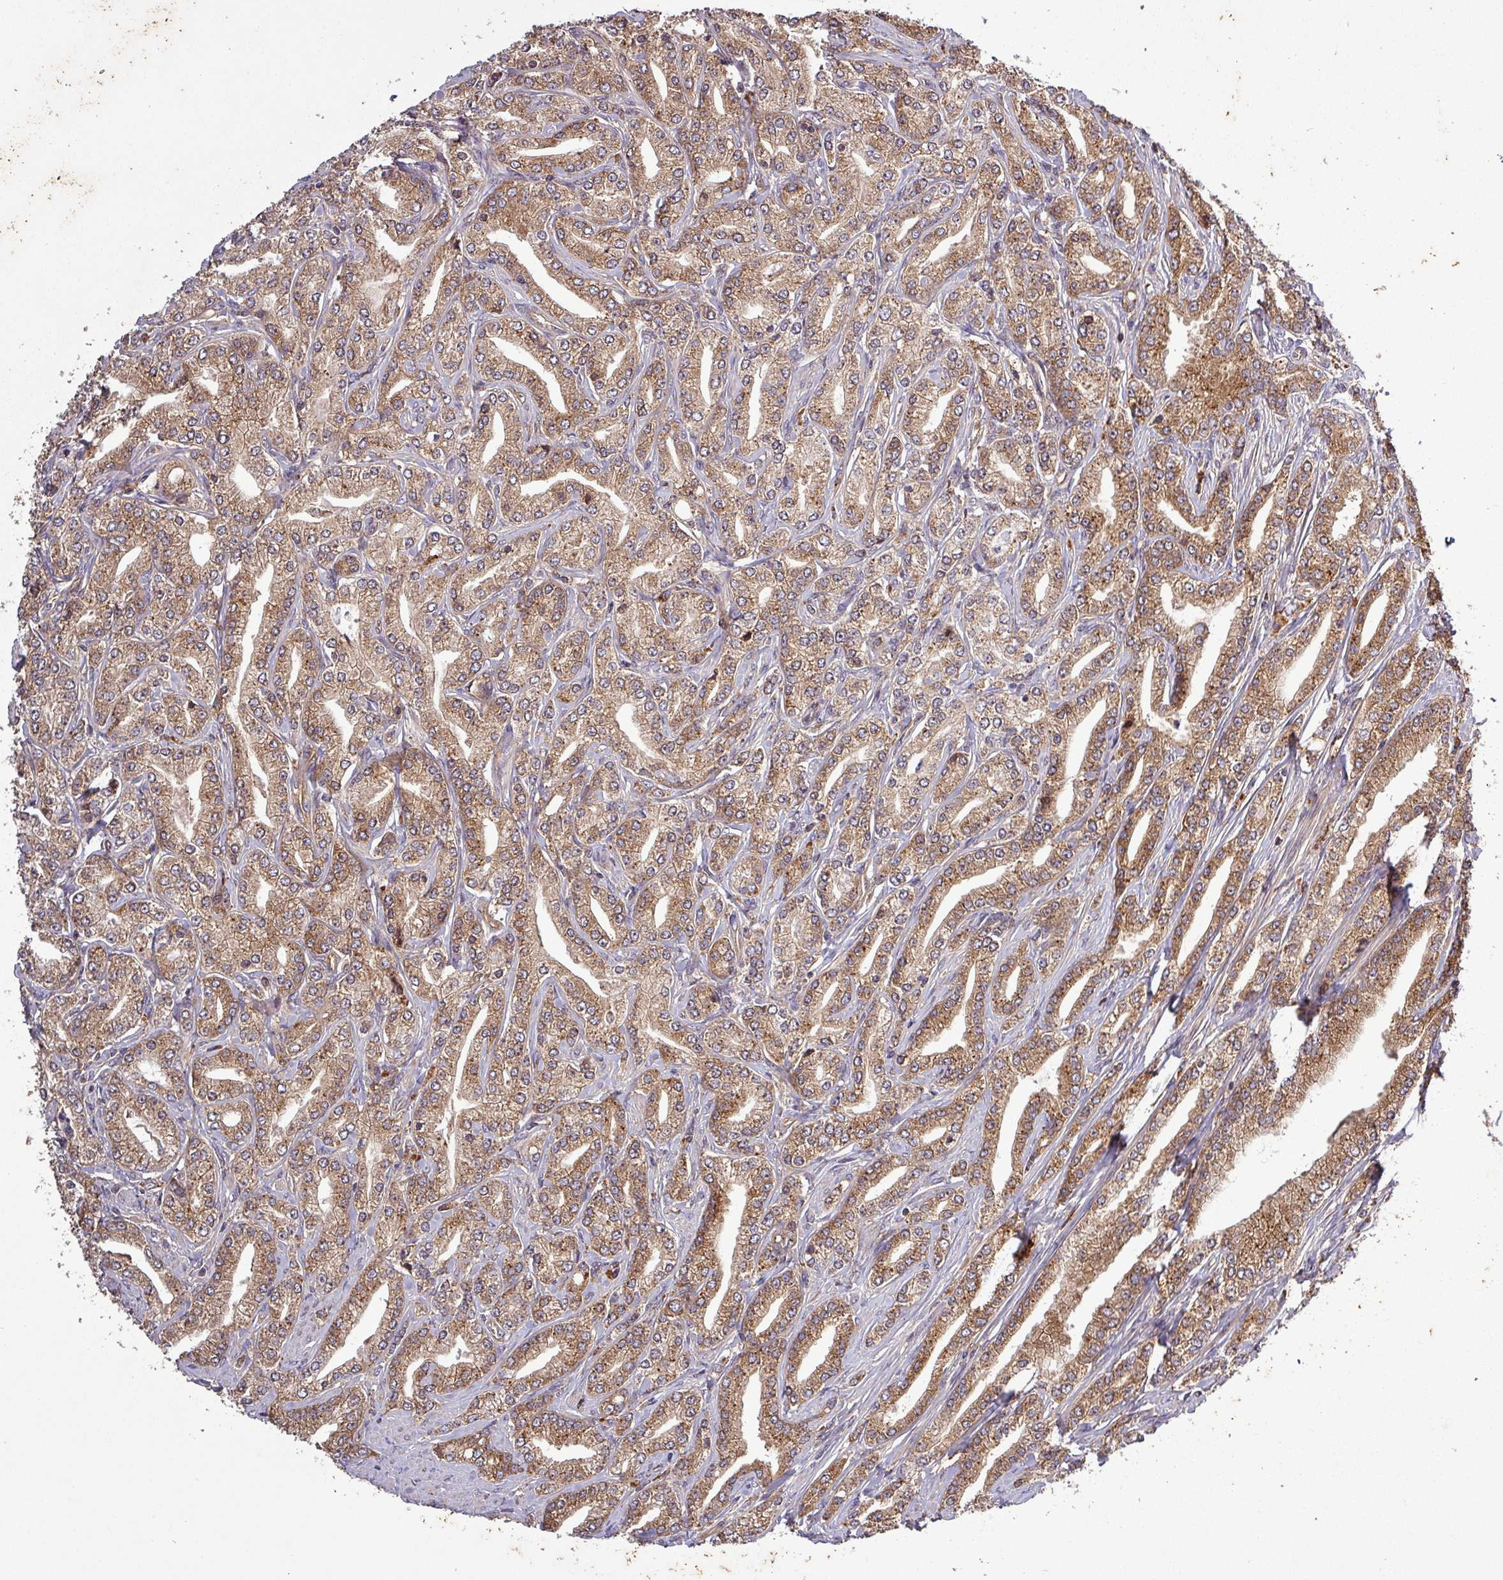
{"staining": {"intensity": "moderate", "quantity": ">75%", "location": "cytoplasmic/membranous"}, "tissue": "prostate cancer", "cell_type": "Tumor cells", "image_type": "cancer", "snomed": [{"axis": "morphology", "description": "Adenocarcinoma, High grade"}, {"axis": "topography", "description": "Prostate"}], "caption": "Tumor cells reveal moderate cytoplasmic/membranous expression in approximately >75% of cells in prostate cancer (adenocarcinoma (high-grade)).", "gene": "SIRPB2", "patient": {"sex": "male", "age": 66}}